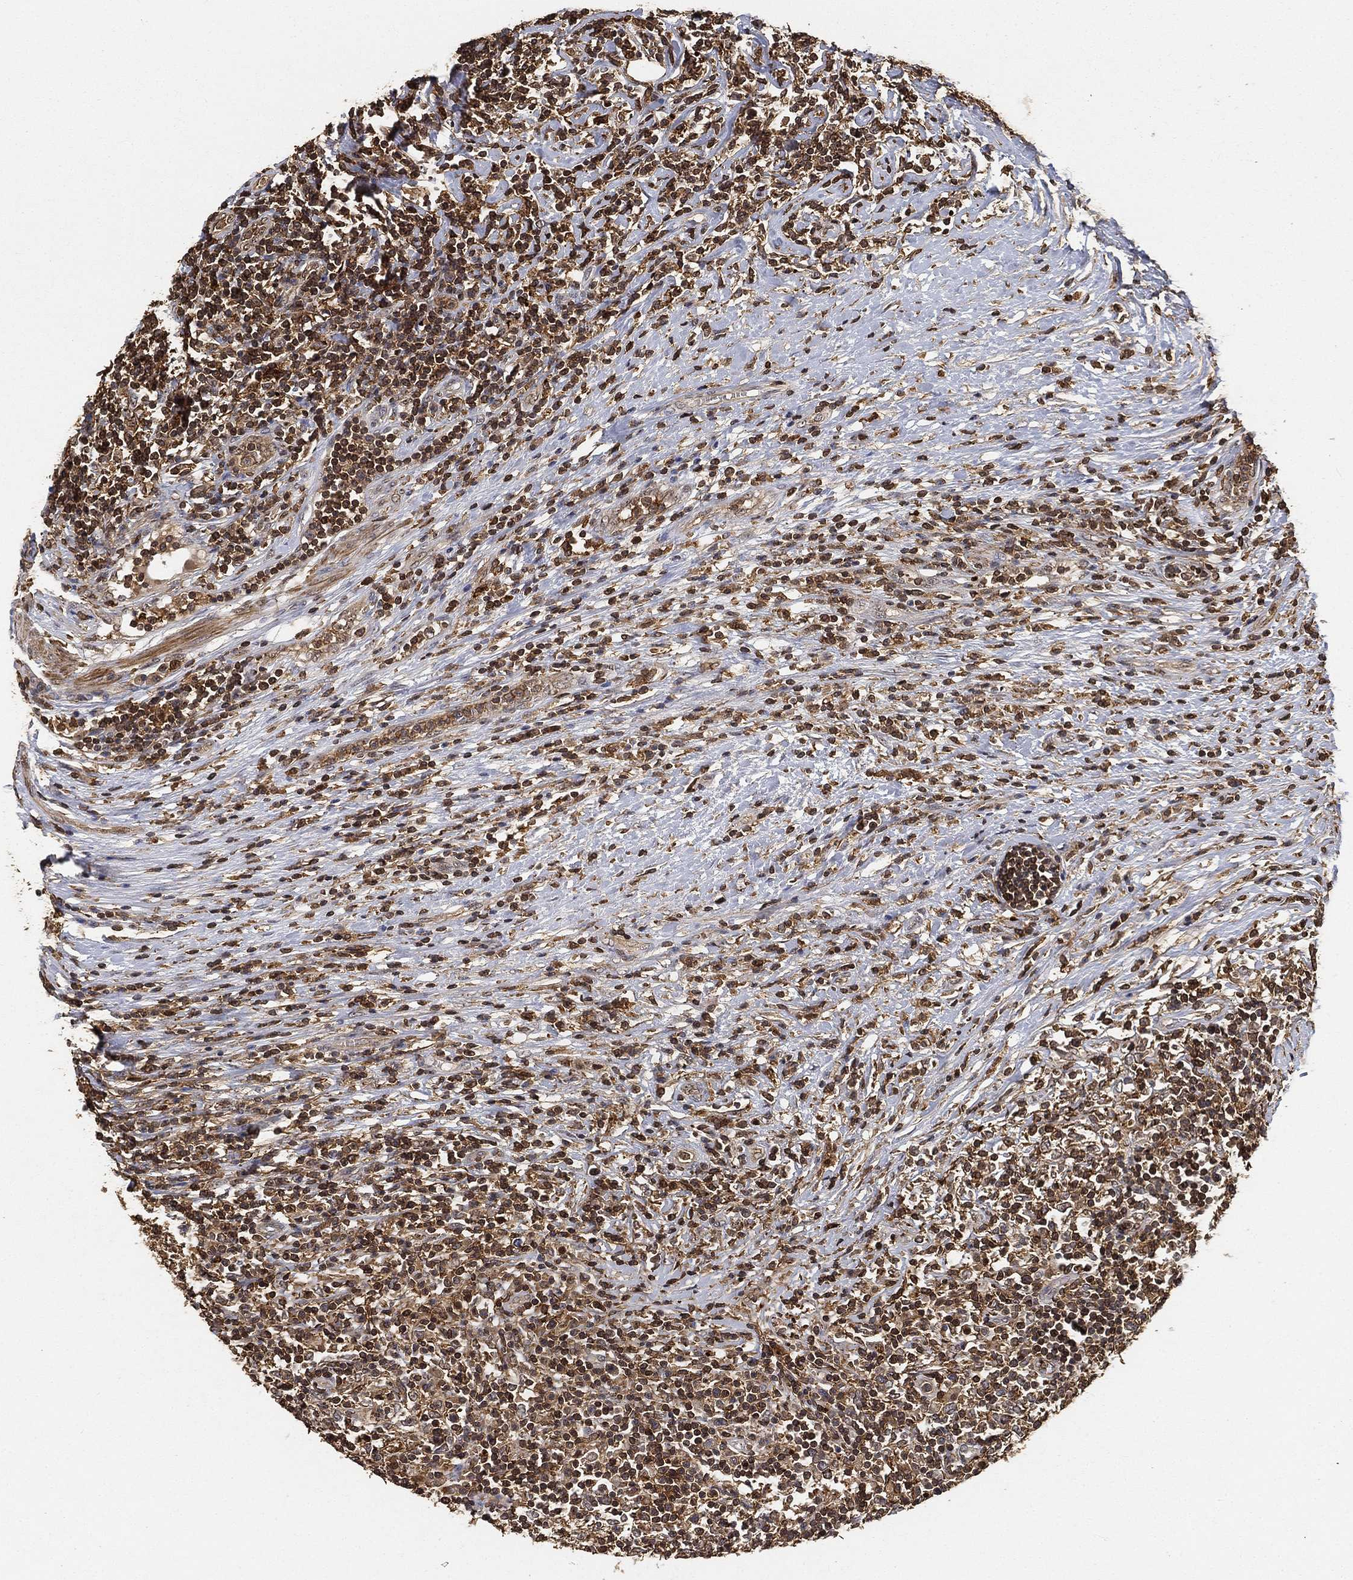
{"staining": {"intensity": "moderate", "quantity": "25%-75%", "location": "cytoplasmic/membranous,nuclear"}, "tissue": "lymphoma", "cell_type": "Tumor cells", "image_type": "cancer", "snomed": [{"axis": "morphology", "description": "Malignant lymphoma, non-Hodgkin's type, High grade"}, {"axis": "topography", "description": "Lymph node"}], "caption": "DAB (3,3'-diaminobenzidine) immunohistochemical staining of human lymphoma displays moderate cytoplasmic/membranous and nuclear protein expression in about 25%-75% of tumor cells. Using DAB (3,3'-diaminobenzidine) (brown) and hematoxylin (blue) stains, captured at high magnification using brightfield microscopy.", "gene": "CRYL1", "patient": {"sex": "female", "age": 84}}